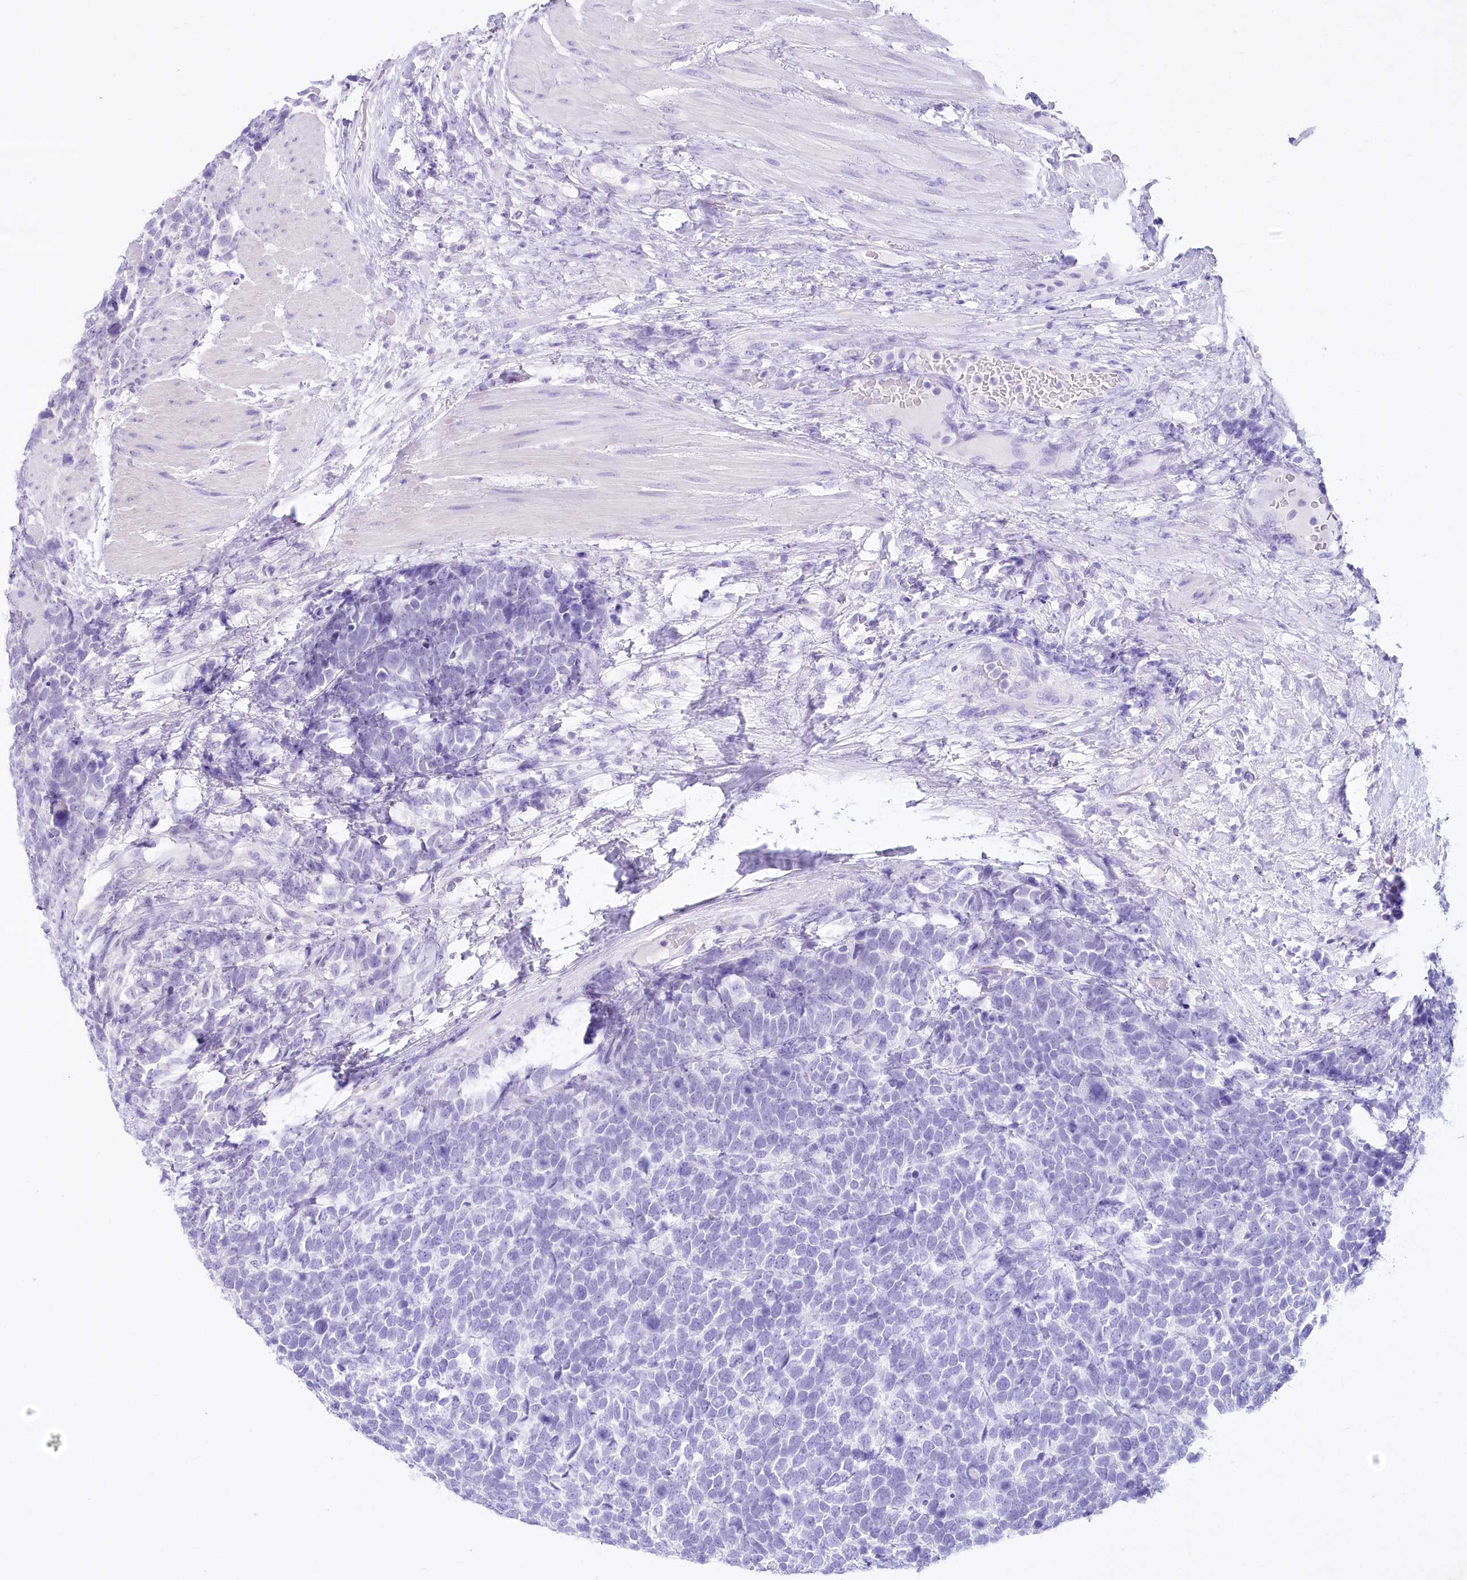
{"staining": {"intensity": "negative", "quantity": "none", "location": "none"}, "tissue": "urothelial cancer", "cell_type": "Tumor cells", "image_type": "cancer", "snomed": [{"axis": "morphology", "description": "Urothelial carcinoma, High grade"}, {"axis": "topography", "description": "Urinary bladder"}], "caption": "Urothelial carcinoma (high-grade) stained for a protein using immunohistochemistry (IHC) reveals no positivity tumor cells.", "gene": "PBLD", "patient": {"sex": "female", "age": 82}}